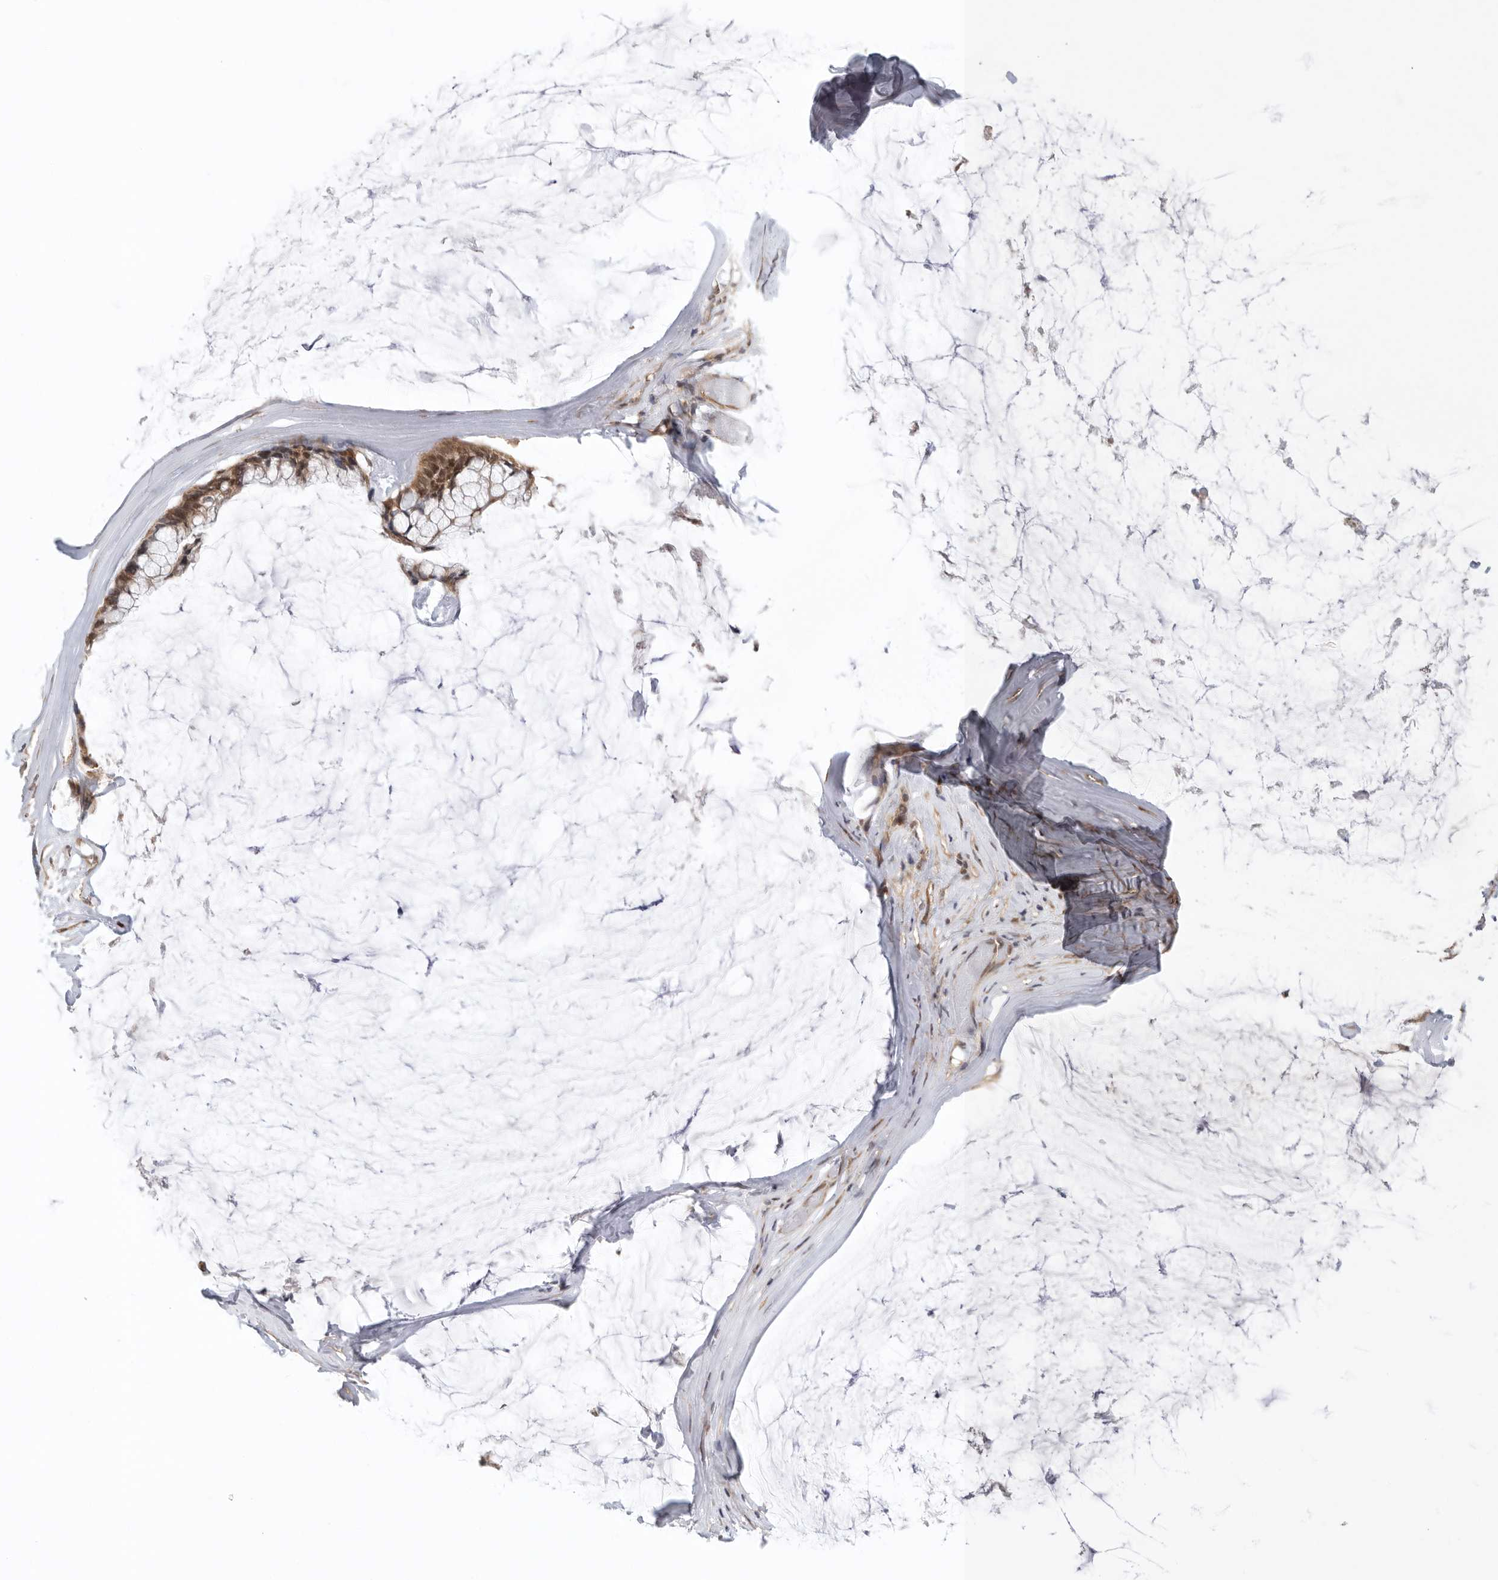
{"staining": {"intensity": "moderate", "quantity": ">75%", "location": "cytoplasmic/membranous,nuclear"}, "tissue": "ovarian cancer", "cell_type": "Tumor cells", "image_type": "cancer", "snomed": [{"axis": "morphology", "description": "Cystadenocarcinoma, mucinous, NOS"}, {"axis": "topography", "description": "Ovary"}], "caption": "Moderate cytoplasmic/membranous and nuclear positivity is appreciated in about >75% of tumor cells in ovarian cancer.", "gene": "VPS50", "patient": {"sex": "female", "age": 39}}